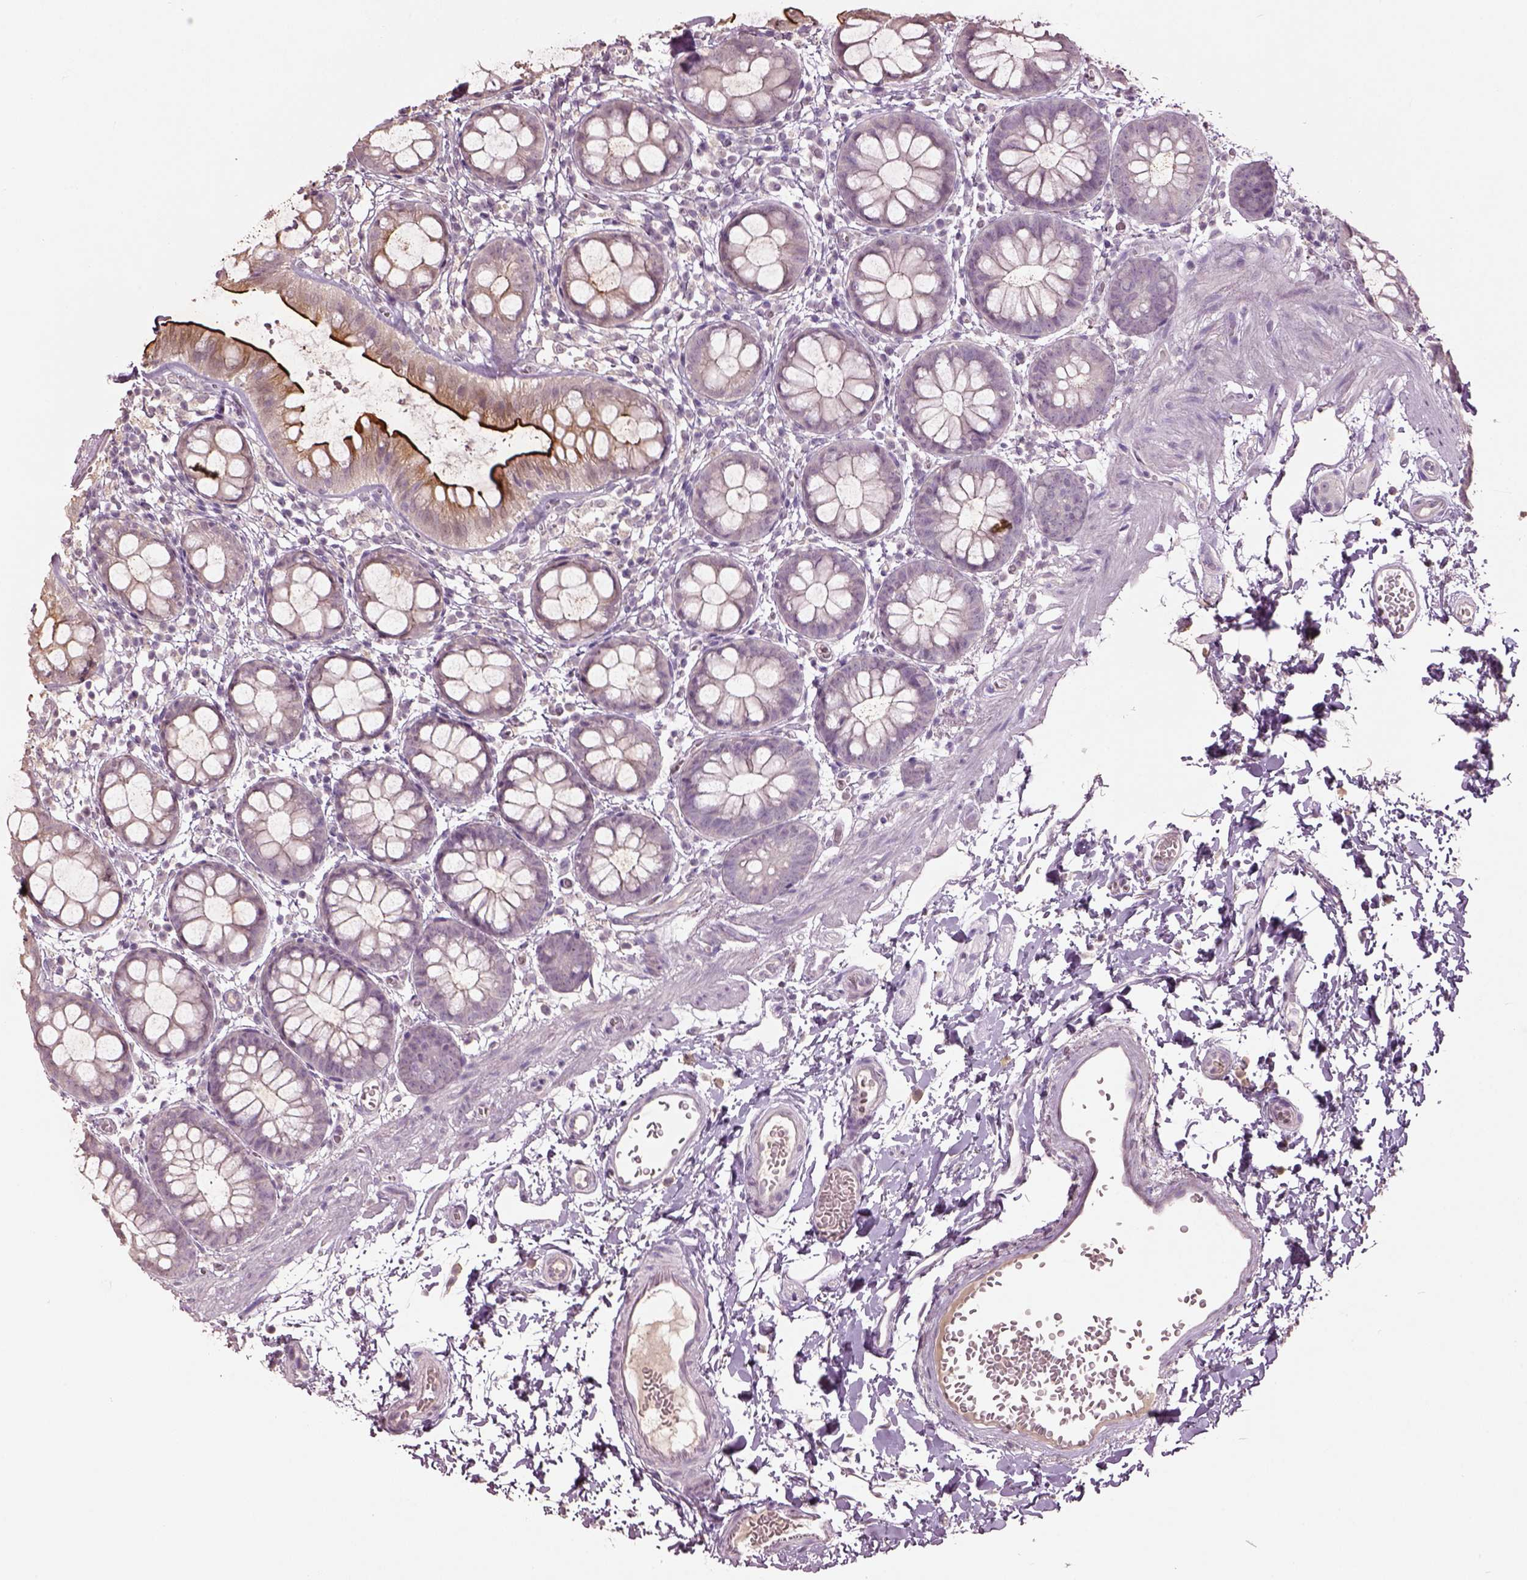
{"staining": {"intensity": "strong", "quantity": "25%-75%", "location": "cytoplasmic/membranous"}, "tissue": "rectum", "cell_type": "Glandular cells", "image_type": "normal", "snomed": [{"axis": "morphology", "description": "Normal tissue, NOS"}, {"axis": "topography", "description": "Rectum"}], "caption": "Protein staining of normal rectum demonstrates strong cytoplasmic/membranous positivity in approximately 25%-75% of glandular cells. The staining was performed using DAB (3,3'-diaminobenzidine), with brown indicating positive protein expression. Nuclei are stained blue with hematoxylin.", "gene": "KCNIP3", "patient": {"sex": "male", "age": 57}}